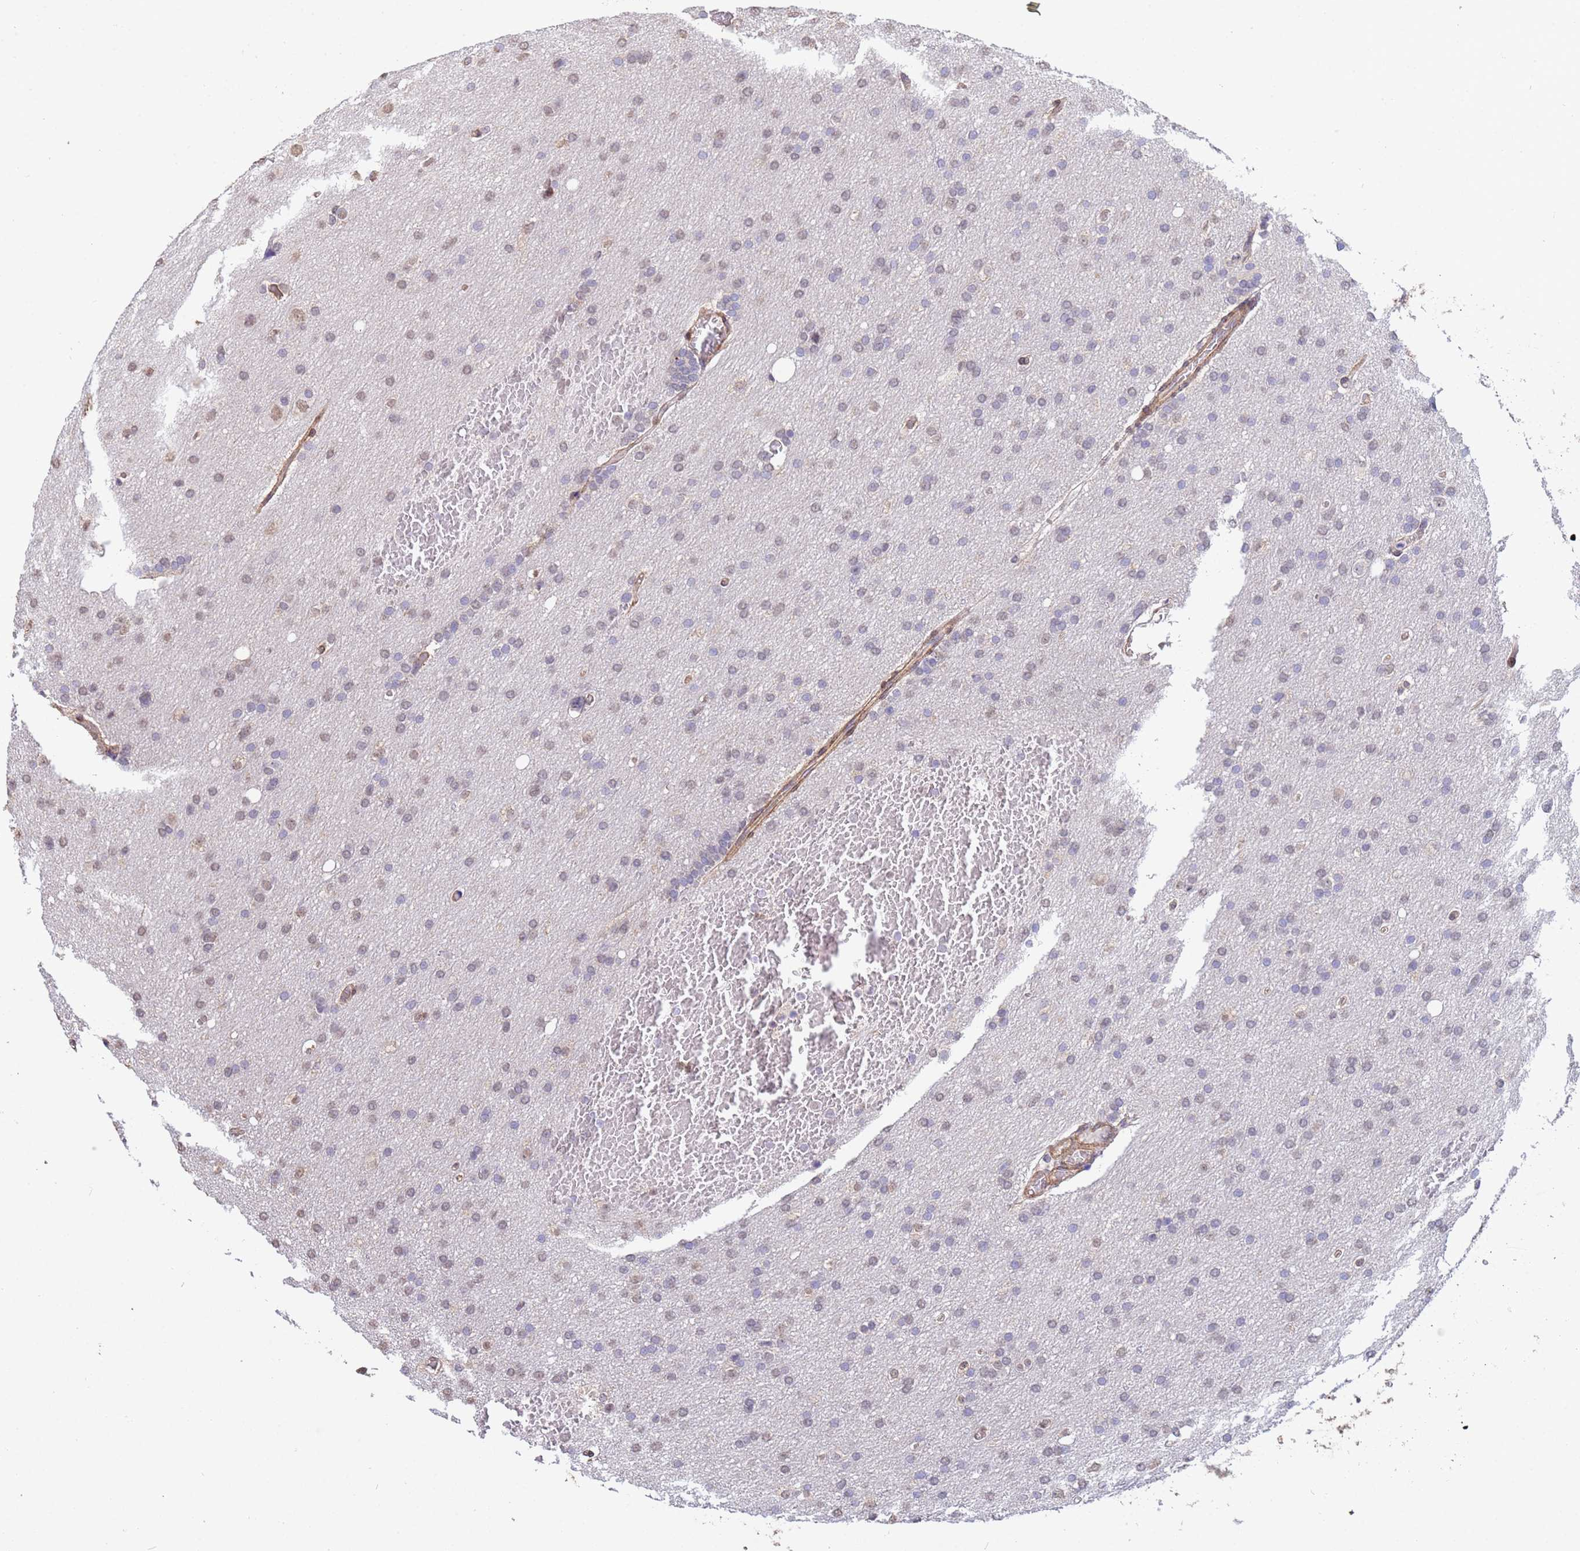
{"staining": {"intensity": "weak", "quantity": "25%-75%", "location": "nuclear"}, "tissue": "glioma", "cell_type": "Tumor cells", "image_type": "cancer", "snomed": [{"axis": "morphology", "description": "Glioma, malignant, High grade"}, {"axis": "topography", "description": "Cerebral cortex"}], "caption": "Protein expression analysis of human glioma reveals weak nuclear positivity in approximately 25%-75% of tumor cells.", "gene": "TRIP6", "patient": {"sex": "female", "age": 36}}